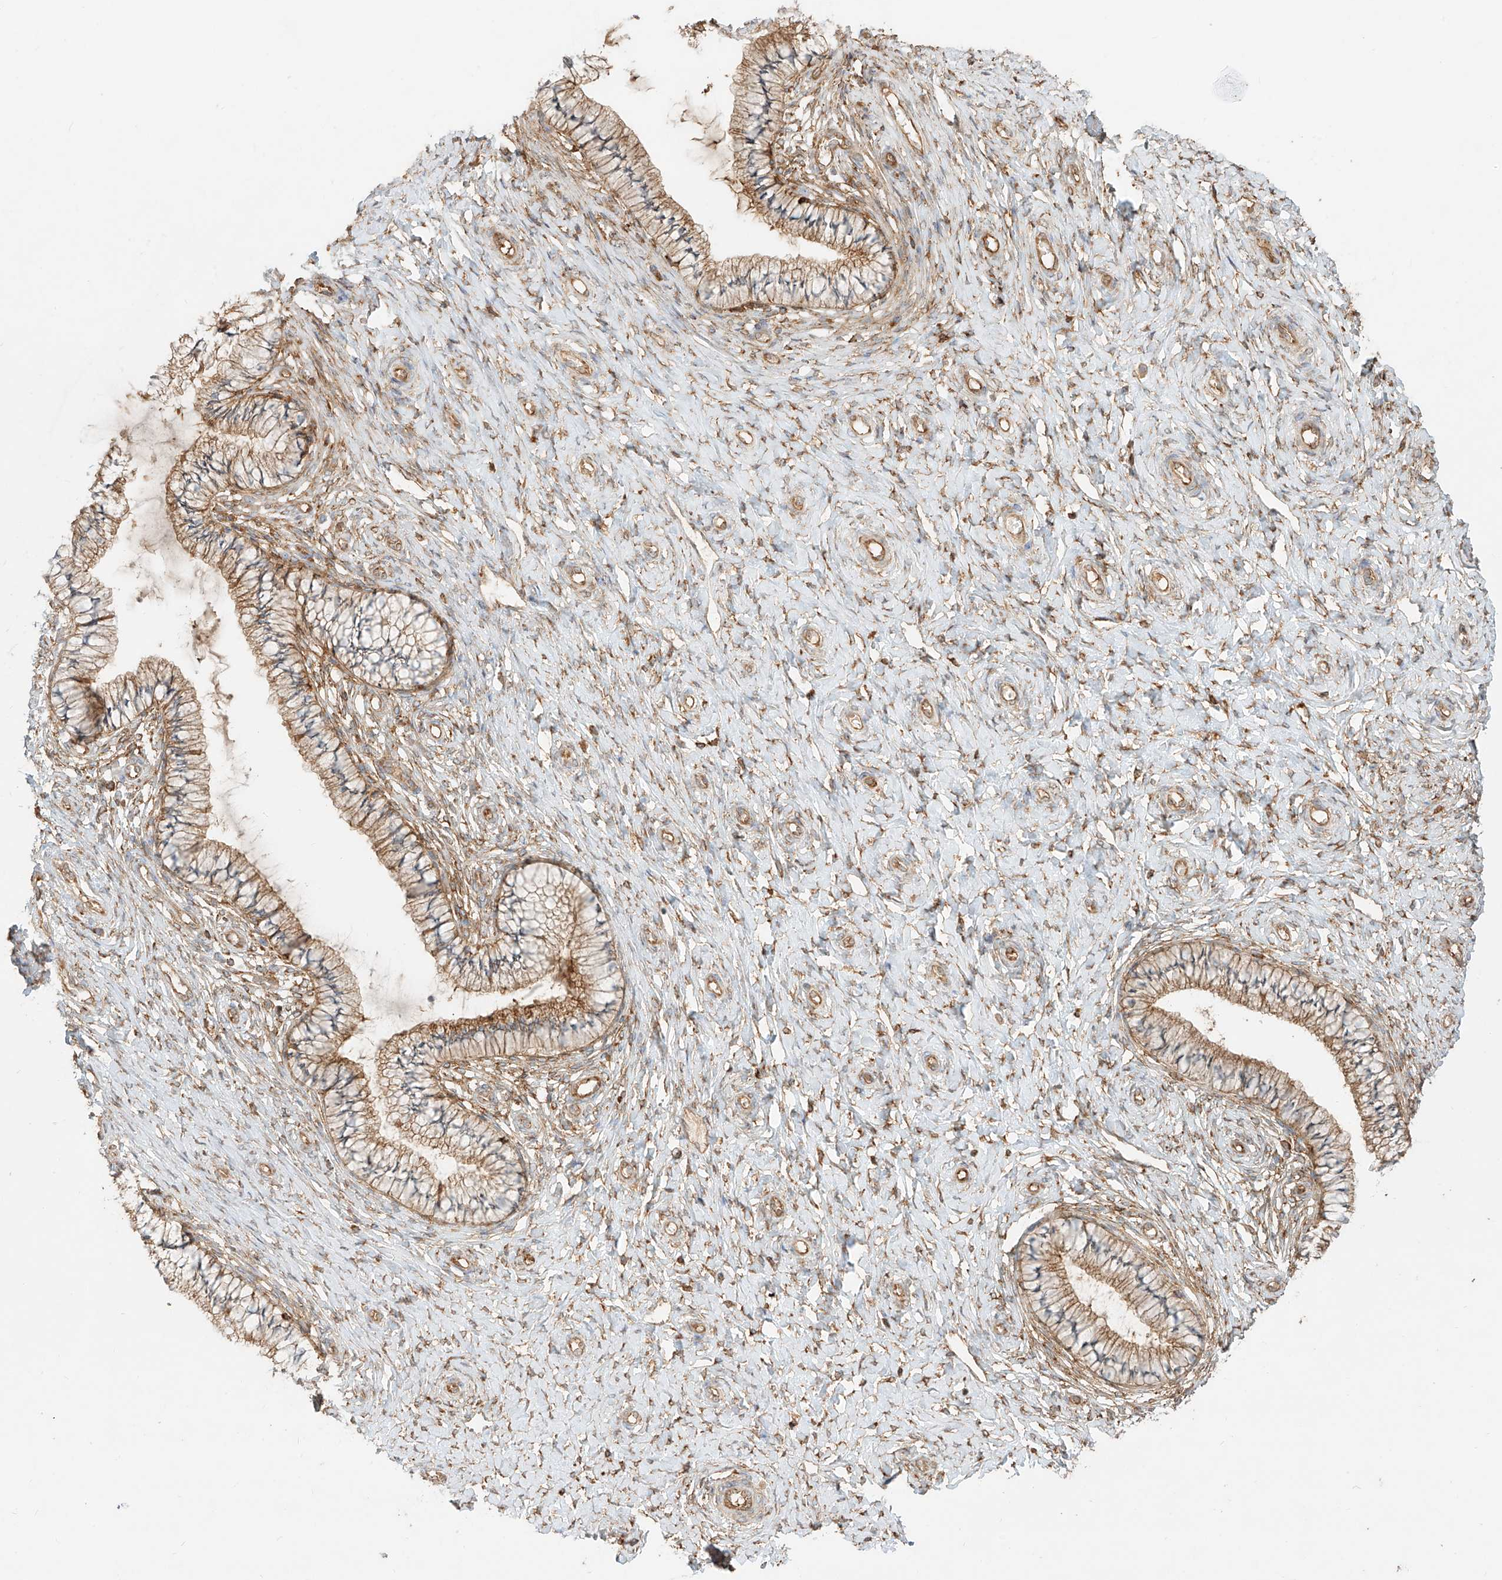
{"staining": {"intensity": "moderate", "quantity": ">75%", "location": "cytoplasmic/membranous"}, "tissue": "cervix", "cell_type": "Glandular cells", "image_type": "normal", "snomed": [{"axis": "morphology", "description": "Normal tissue, NOS"}, {"axis": "topography", "description": "Cervix"}], "caption": "This histopathology image demonstrates IHC staining of normal cervix, with medium moderate cytoplasmic/membranous staining in approximately >75% of glandular cells.", "gene": "SNX9", "patient": {"sex": "female", "age": 36}}